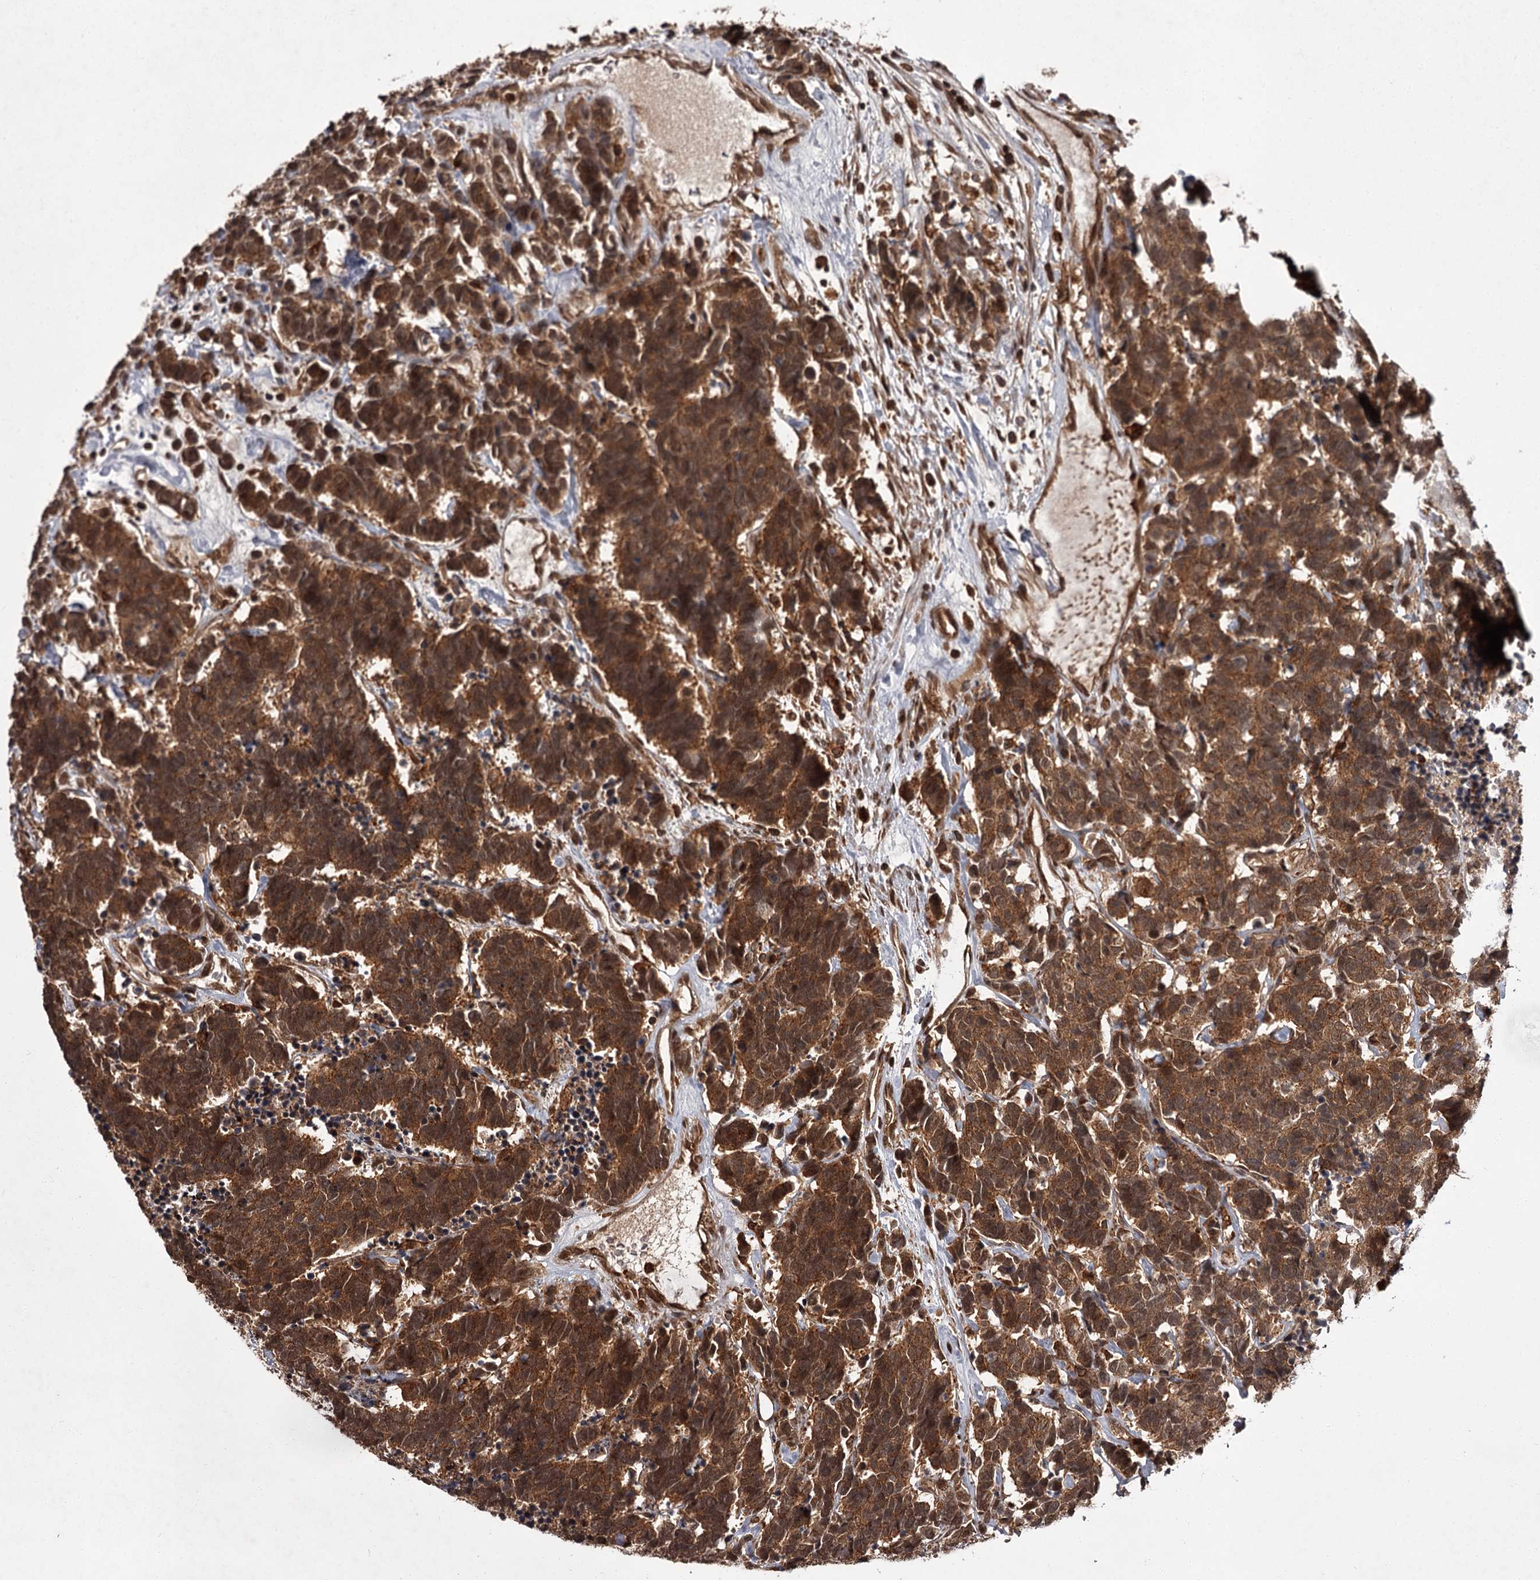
{"staining": {"intensity": "moderate", "quantity": ">75%", "location": "cytoplasmic/membranous,nuclear"}, "tissue": "carcinoid", "cell_type": "Tumor cells", "image_type": "cancer", "snomed": [{"axis": "morphology", "description": "Carcinoma, NOS"}, {"axis": "morphology", "description": "Carcinoid, malignant, NOS"}, {"axis": "topography", "description": "Urinary bladder"}], "caption": "Protein analysis of malignant carcinoid tissue shows moderate cytoplasmic/membranous and nuclear expression in about >75% of tumor cells. (brown staining indicates protein expression, while blue staining denotes nuclei).", "gene": "TBC1D23", "patient": {"sex": "male", "age": 57}}